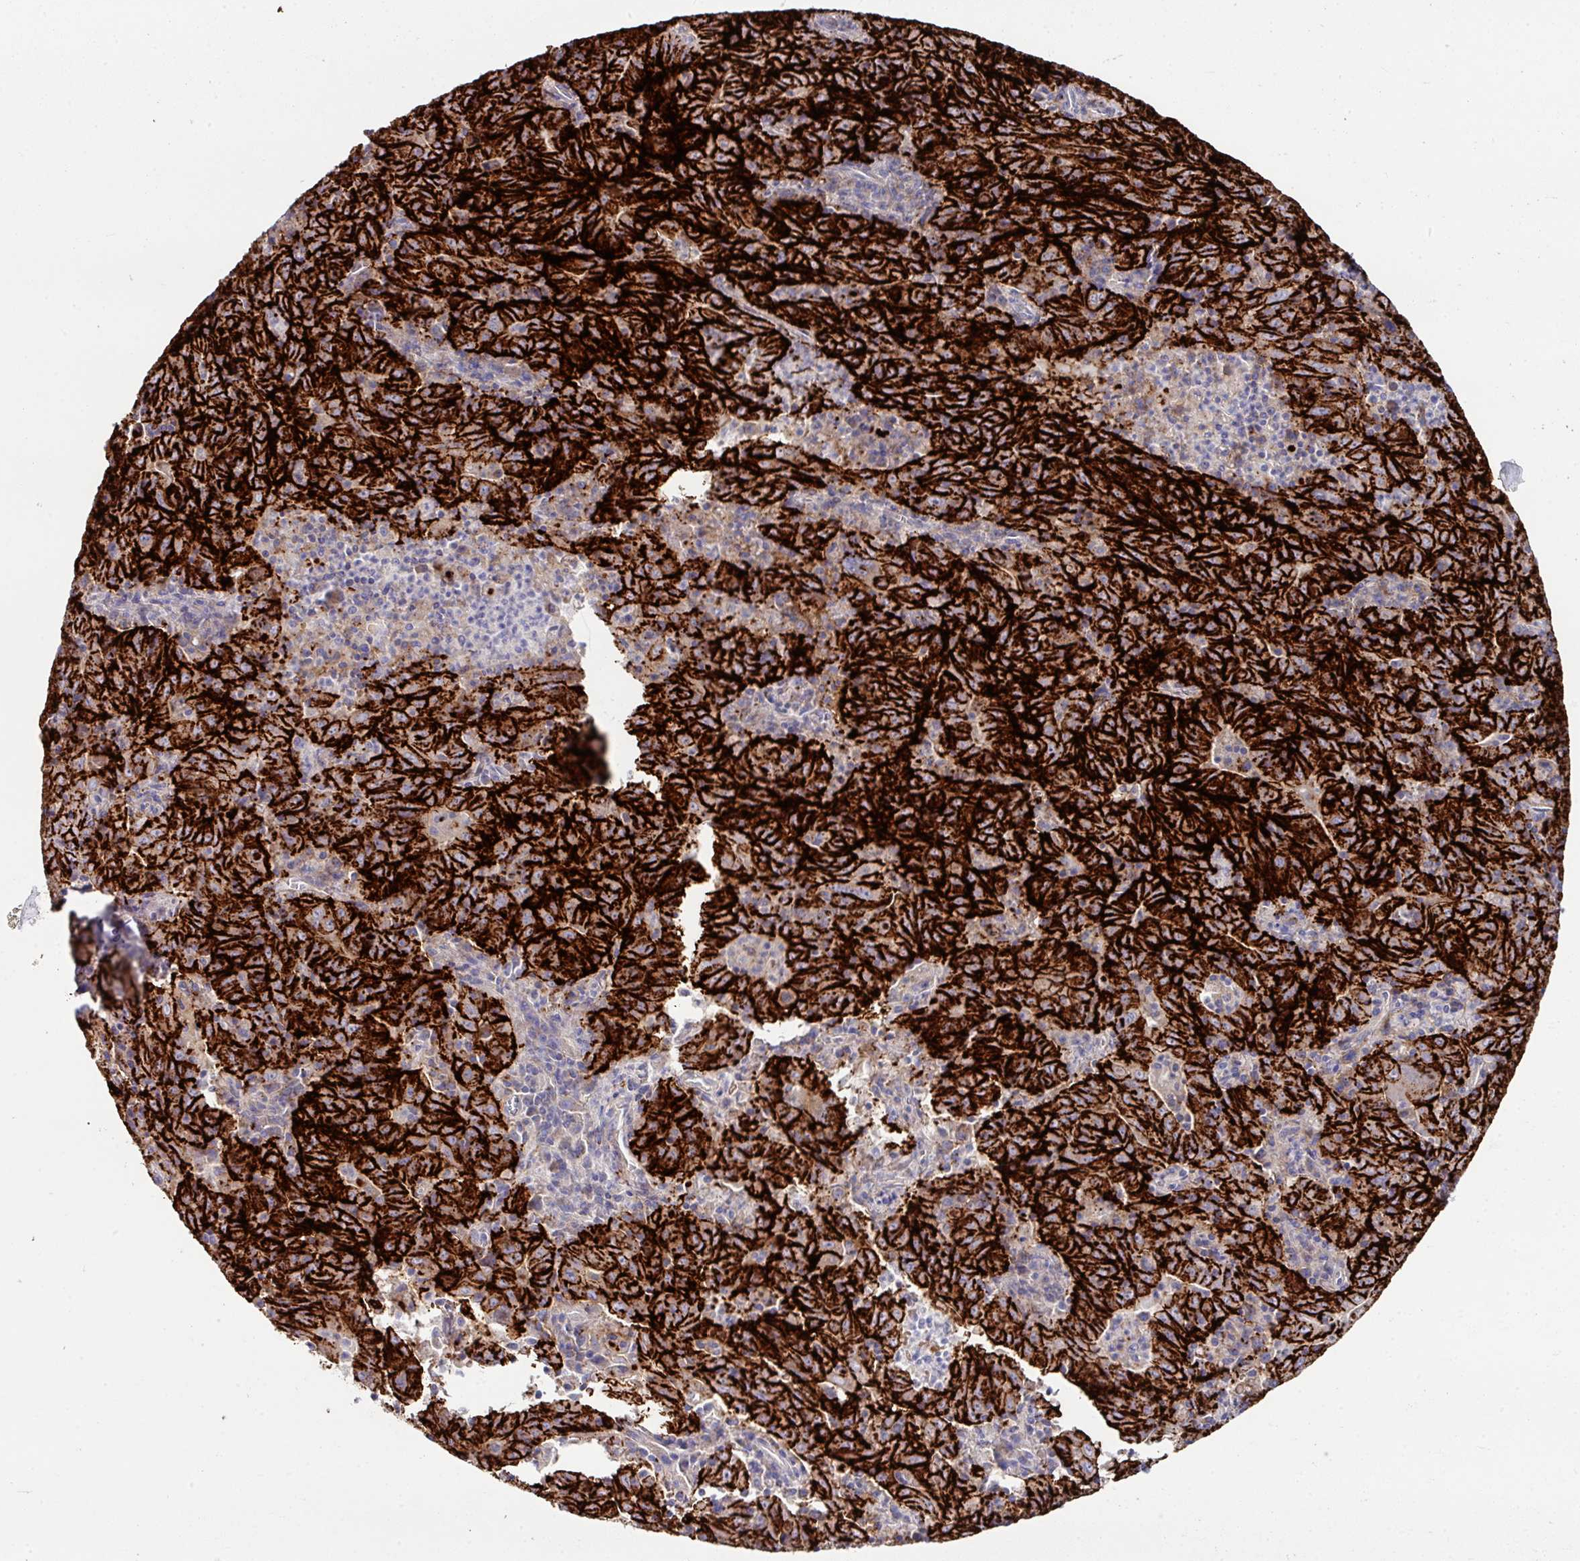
{"staining": {"intensity": "strong", "quantity": ">75%", "location": "cytoplasmic/membranous"}, "tissue": "pancreatic cancer", "cell_type": "Tumor cells", "image_type": "cancer", "snomed": [{"axis": "morphology", "description": "Adenocarcinoma, NOS"}, {"axis": "topography", "description": "Pancreas"}], "caption": "Pancreatic adenocarcinoma tissue shows strong cytoplasmic/membranous positivity in approximately >75% of tumor cells, visualized by immunohistochemistry.", "gene": "CLDN1", "patient": {"sex": "male", "age": 63}}